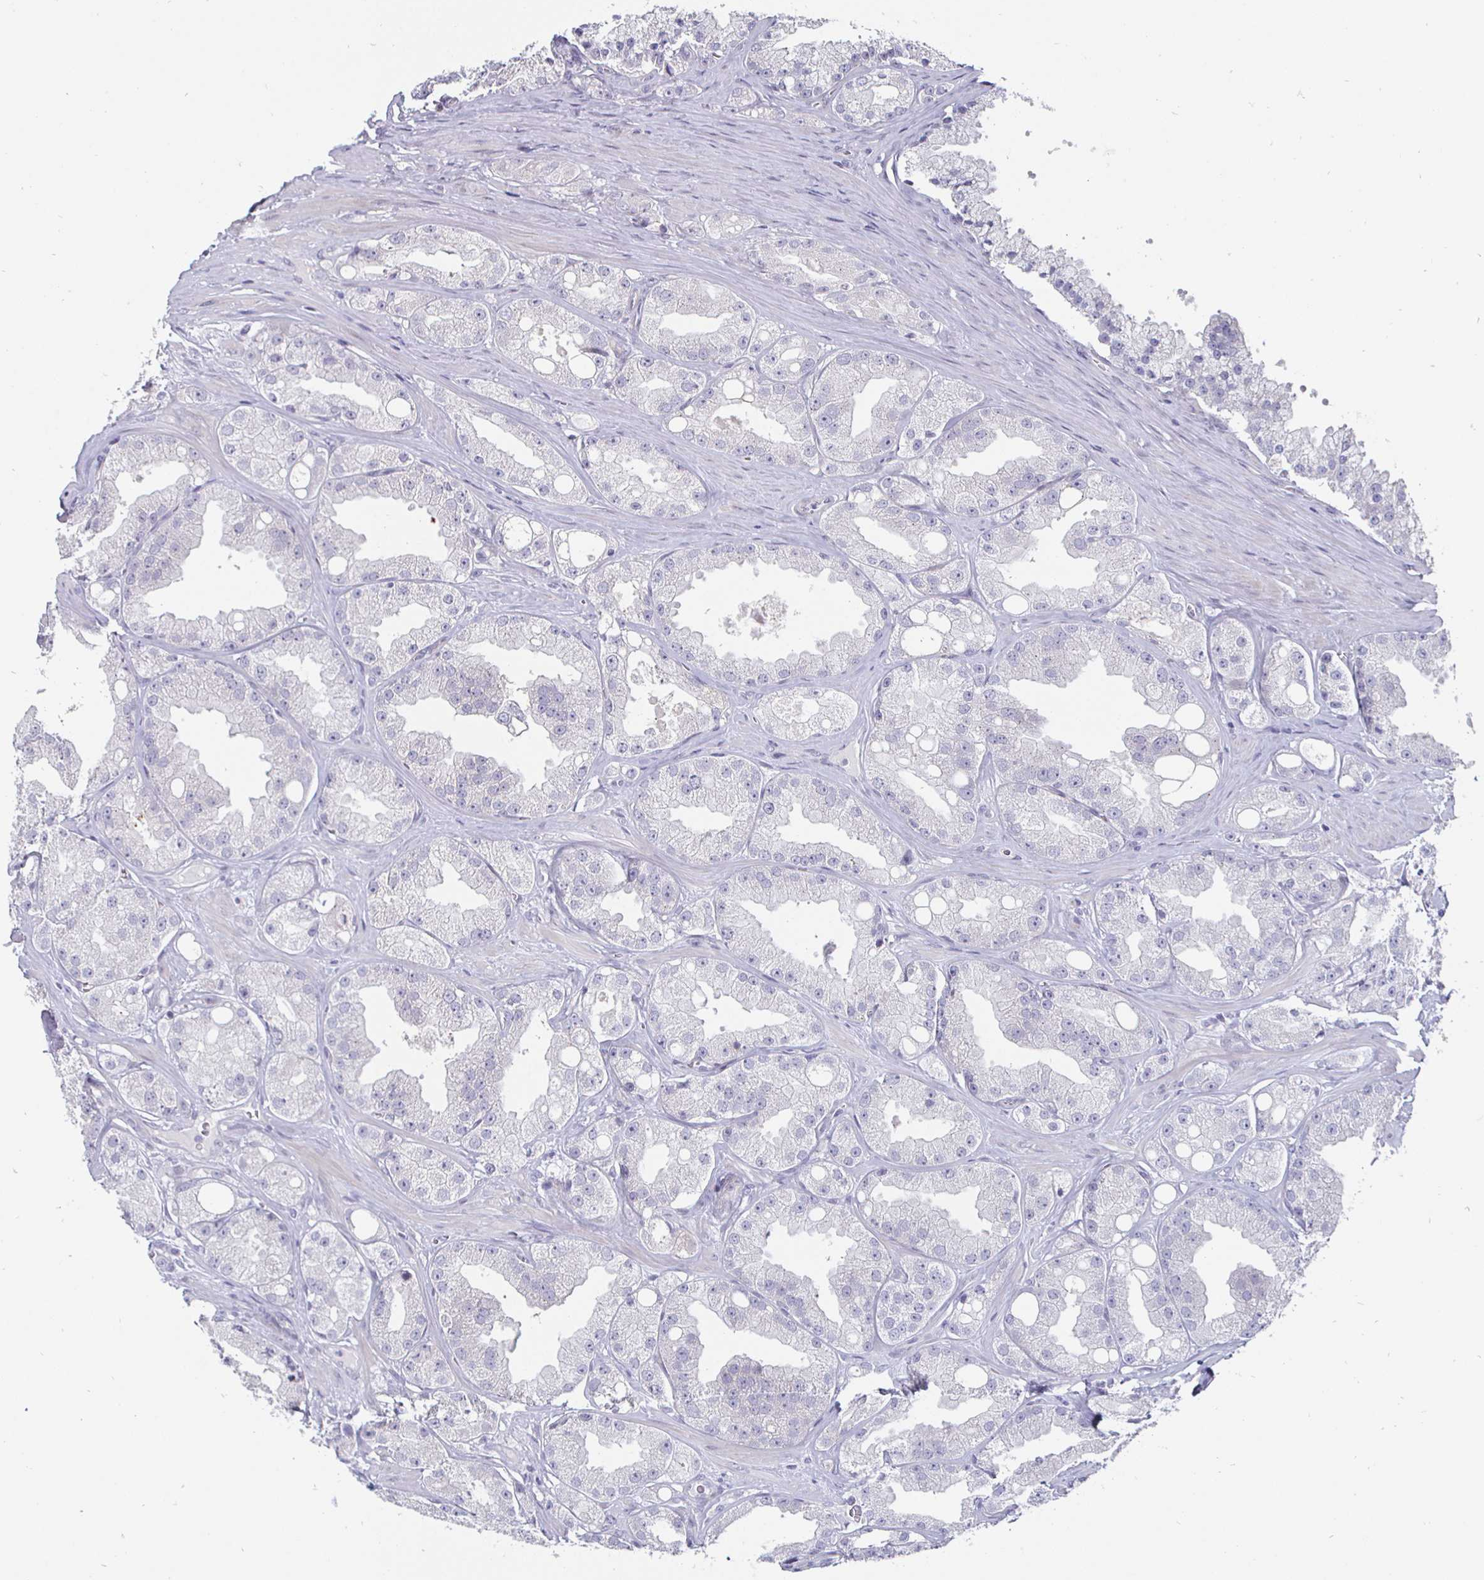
{"staining": {"intensity": "negative", "quantity": "none", "location": "none"}, "tissue": "prostate cancer", "cell_type": "Tumor cells", "image_type": "cancer", "snomed": [{"axis": "morphology", "description": "Adenocarcinoma, High grade"}, {"axis": "topography", "description": "Prostate"}], "caption": "High magnification brightfield microscopy of prostate cancer (adenocarcinoma (high-grade)) stained with DAB (brown) and counterstained with hematoxylin (blue): tumor cells show no significant positivity.", "gene": "DMRTB1", "patient": {"sex": "male", "age": 66}}